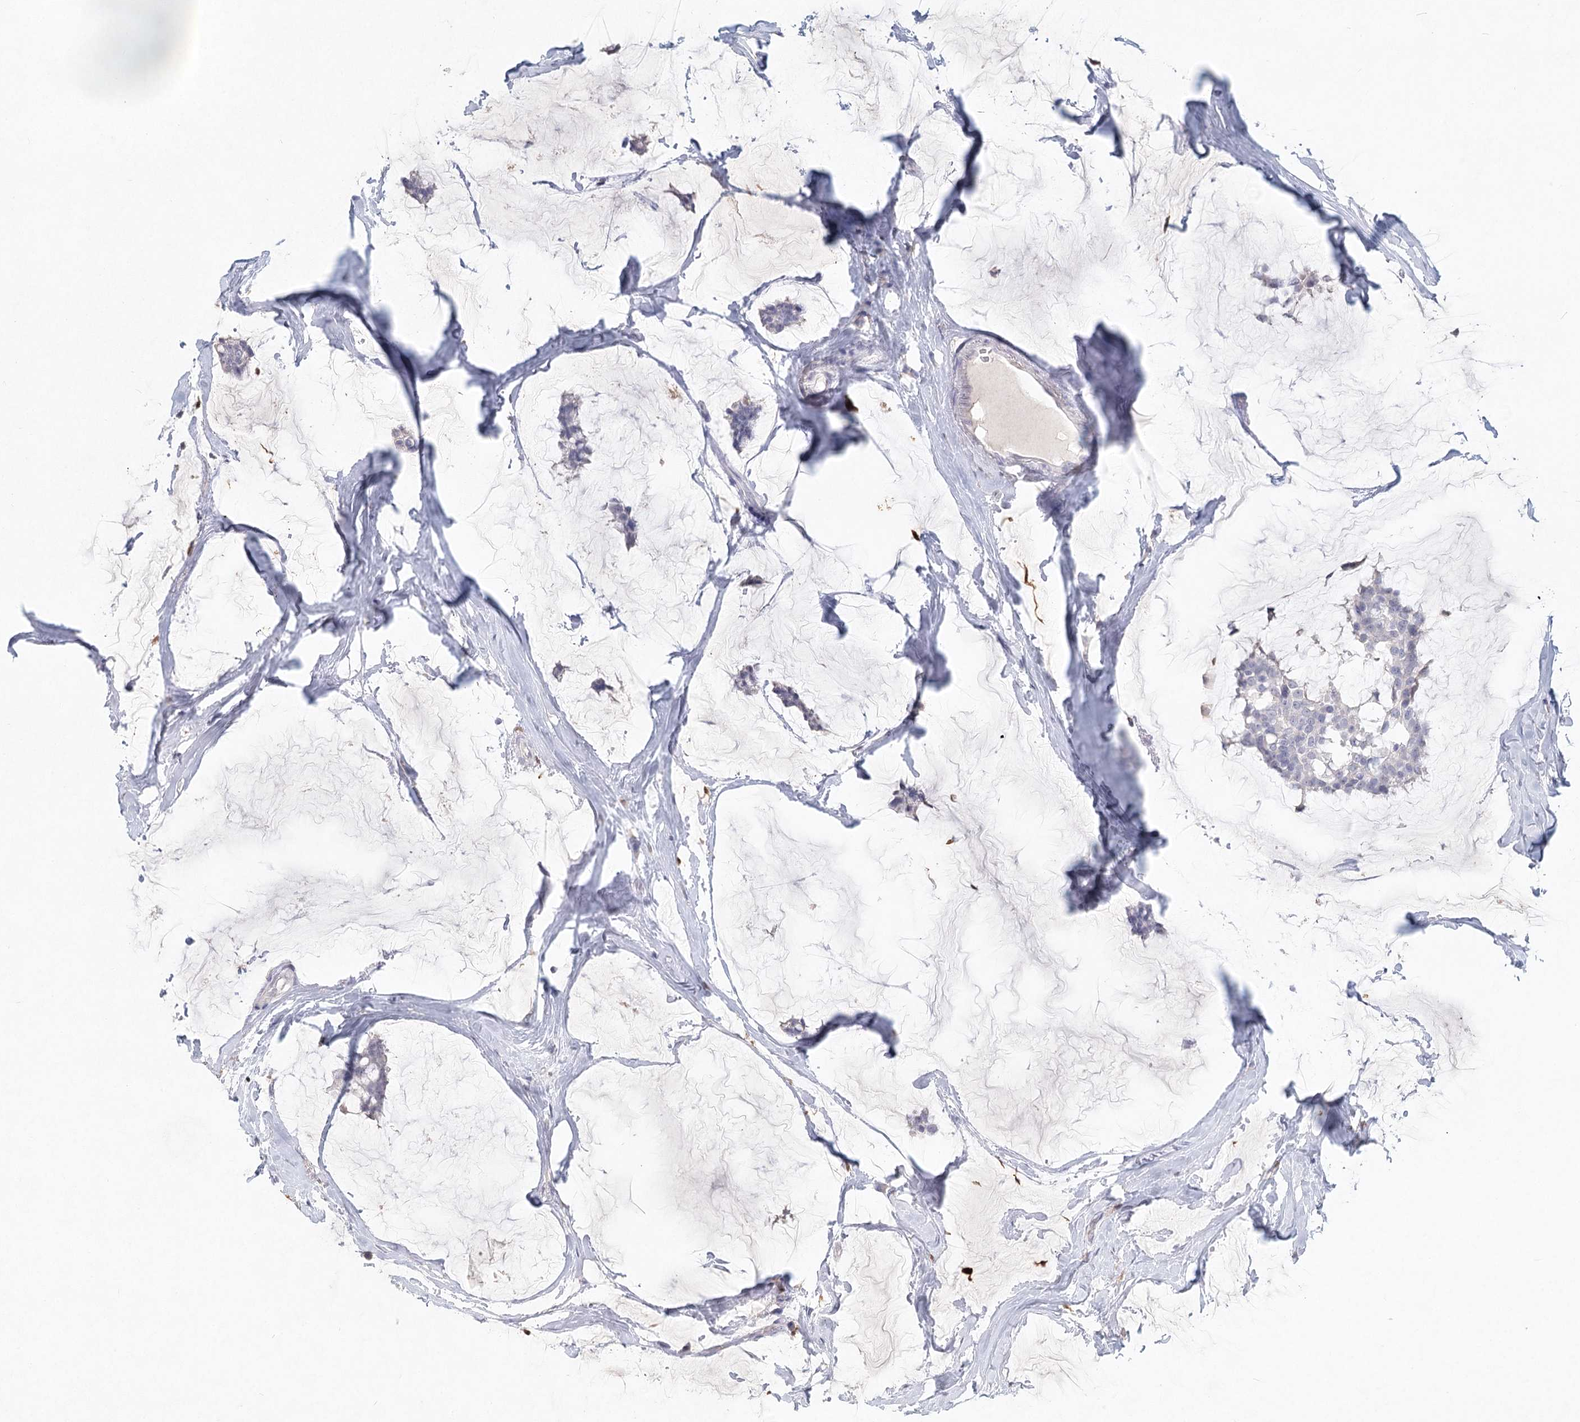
{"staining": {"intensity": "negative", "quantity": "none", "location": "none"}, "tissue": "breast cancer", "cell_type": "Tumor cells", "image_type": "cancer", "snomed": [{"axis": "morphology", "description": "Duct carcinoma"}, {"axis": "topography", "description": "Breast"}], "caption": "IHC micrograph of neoplastic tissue: breast intraductal carcinoma stained with DAB displays no significant protein staining in tumor cells.", "gene": "ARSI", "patient": {"sex": "female", "age": 93}}